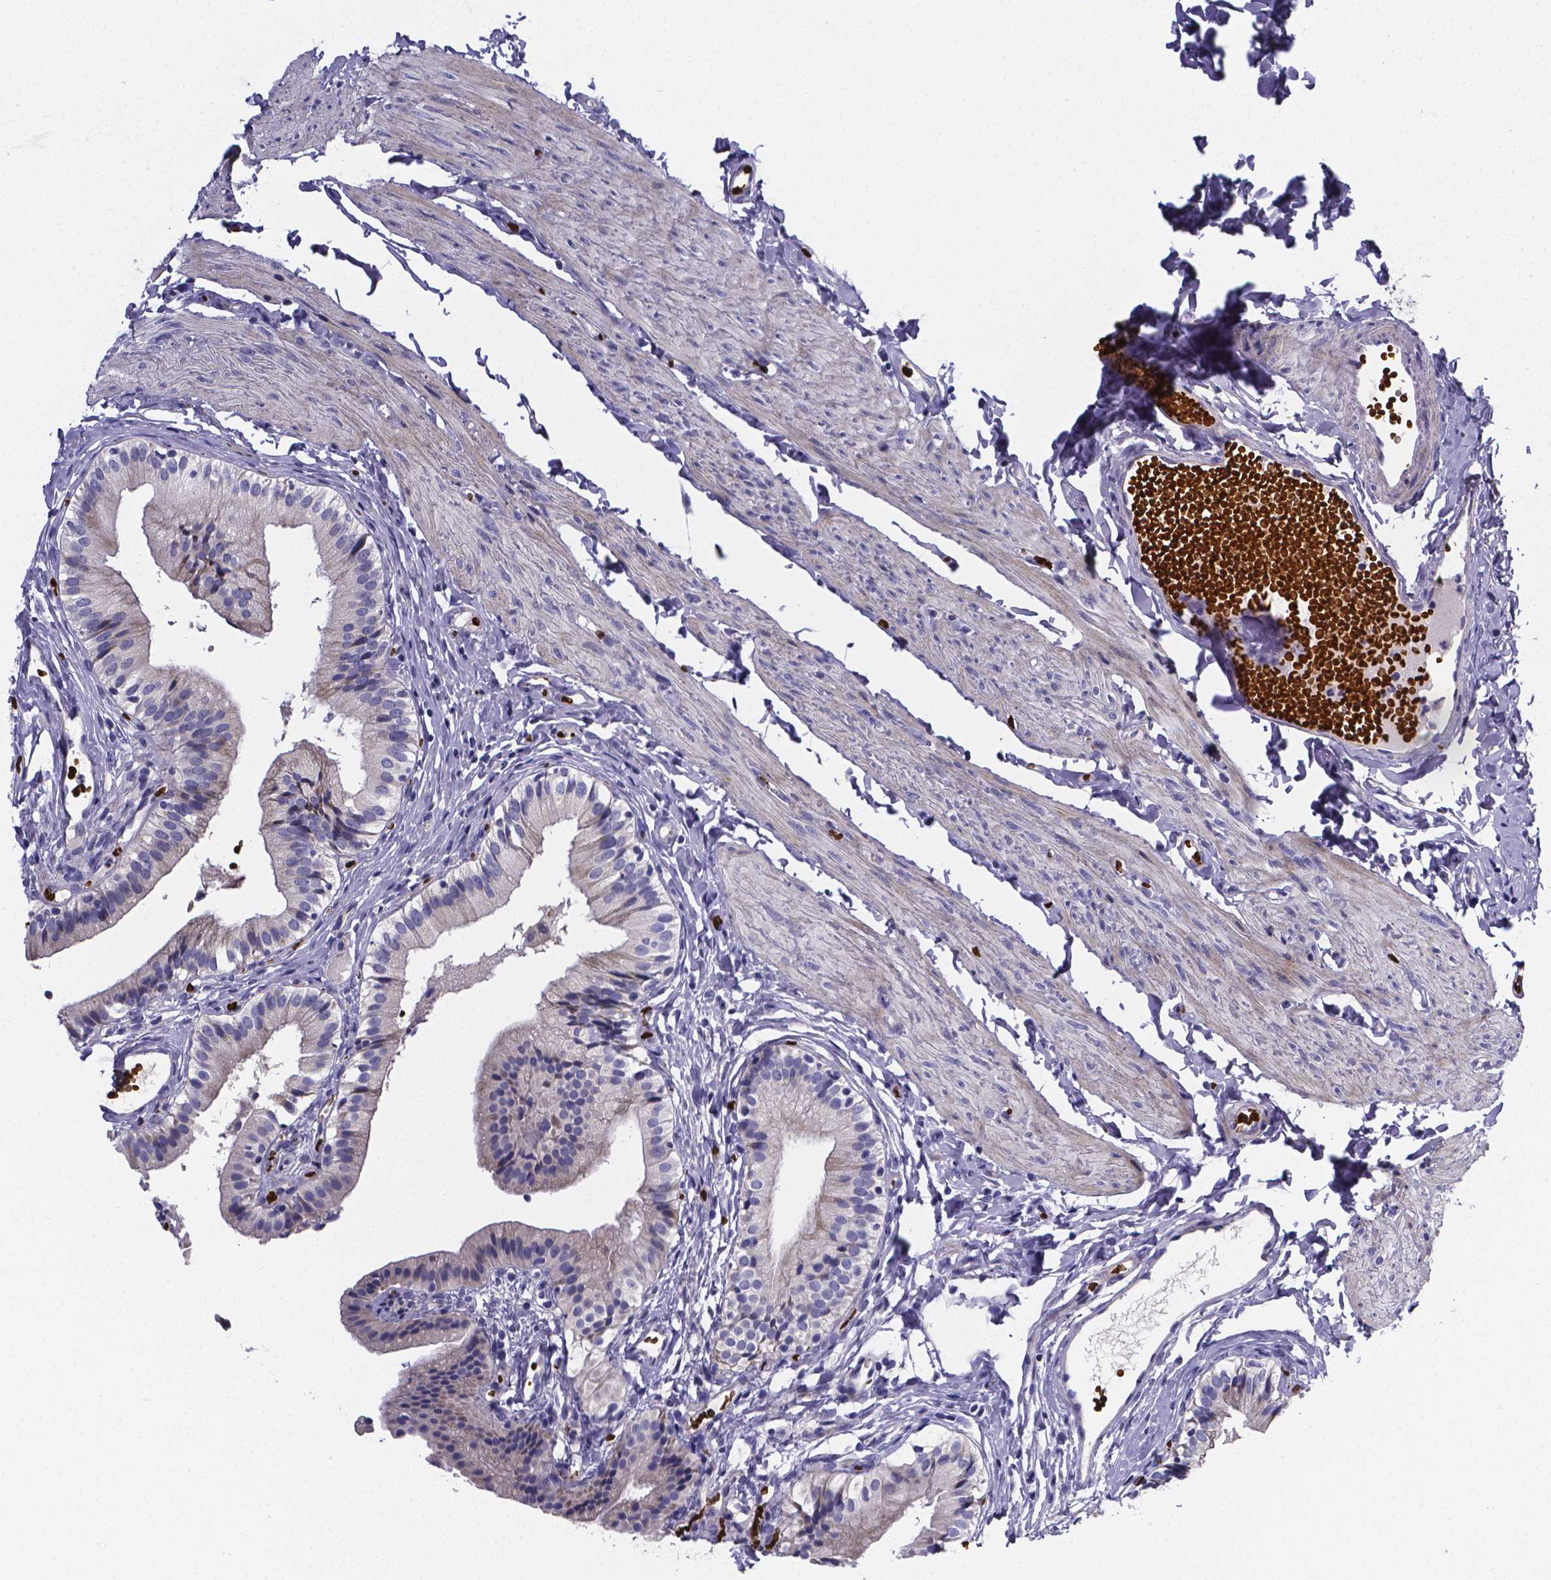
{"staining": {"intensity": "negative", "quantity": "none", "location": "none"}, "tissue": "gallbladder", "cell_type": "Glandular cells", "image_type": "normal", "snomed": [{"axis": "morphology", "description": "Normal tissue, NOS"}, {"axis": "topography", "description": "Gallbladder"}], "caption": "DAB immunohistochemical staining of unremarkable gallbladder shows no significant staining in glandular cells.", "gene": "GABRA3", "patient": {"sex": "female", "age": 47}}